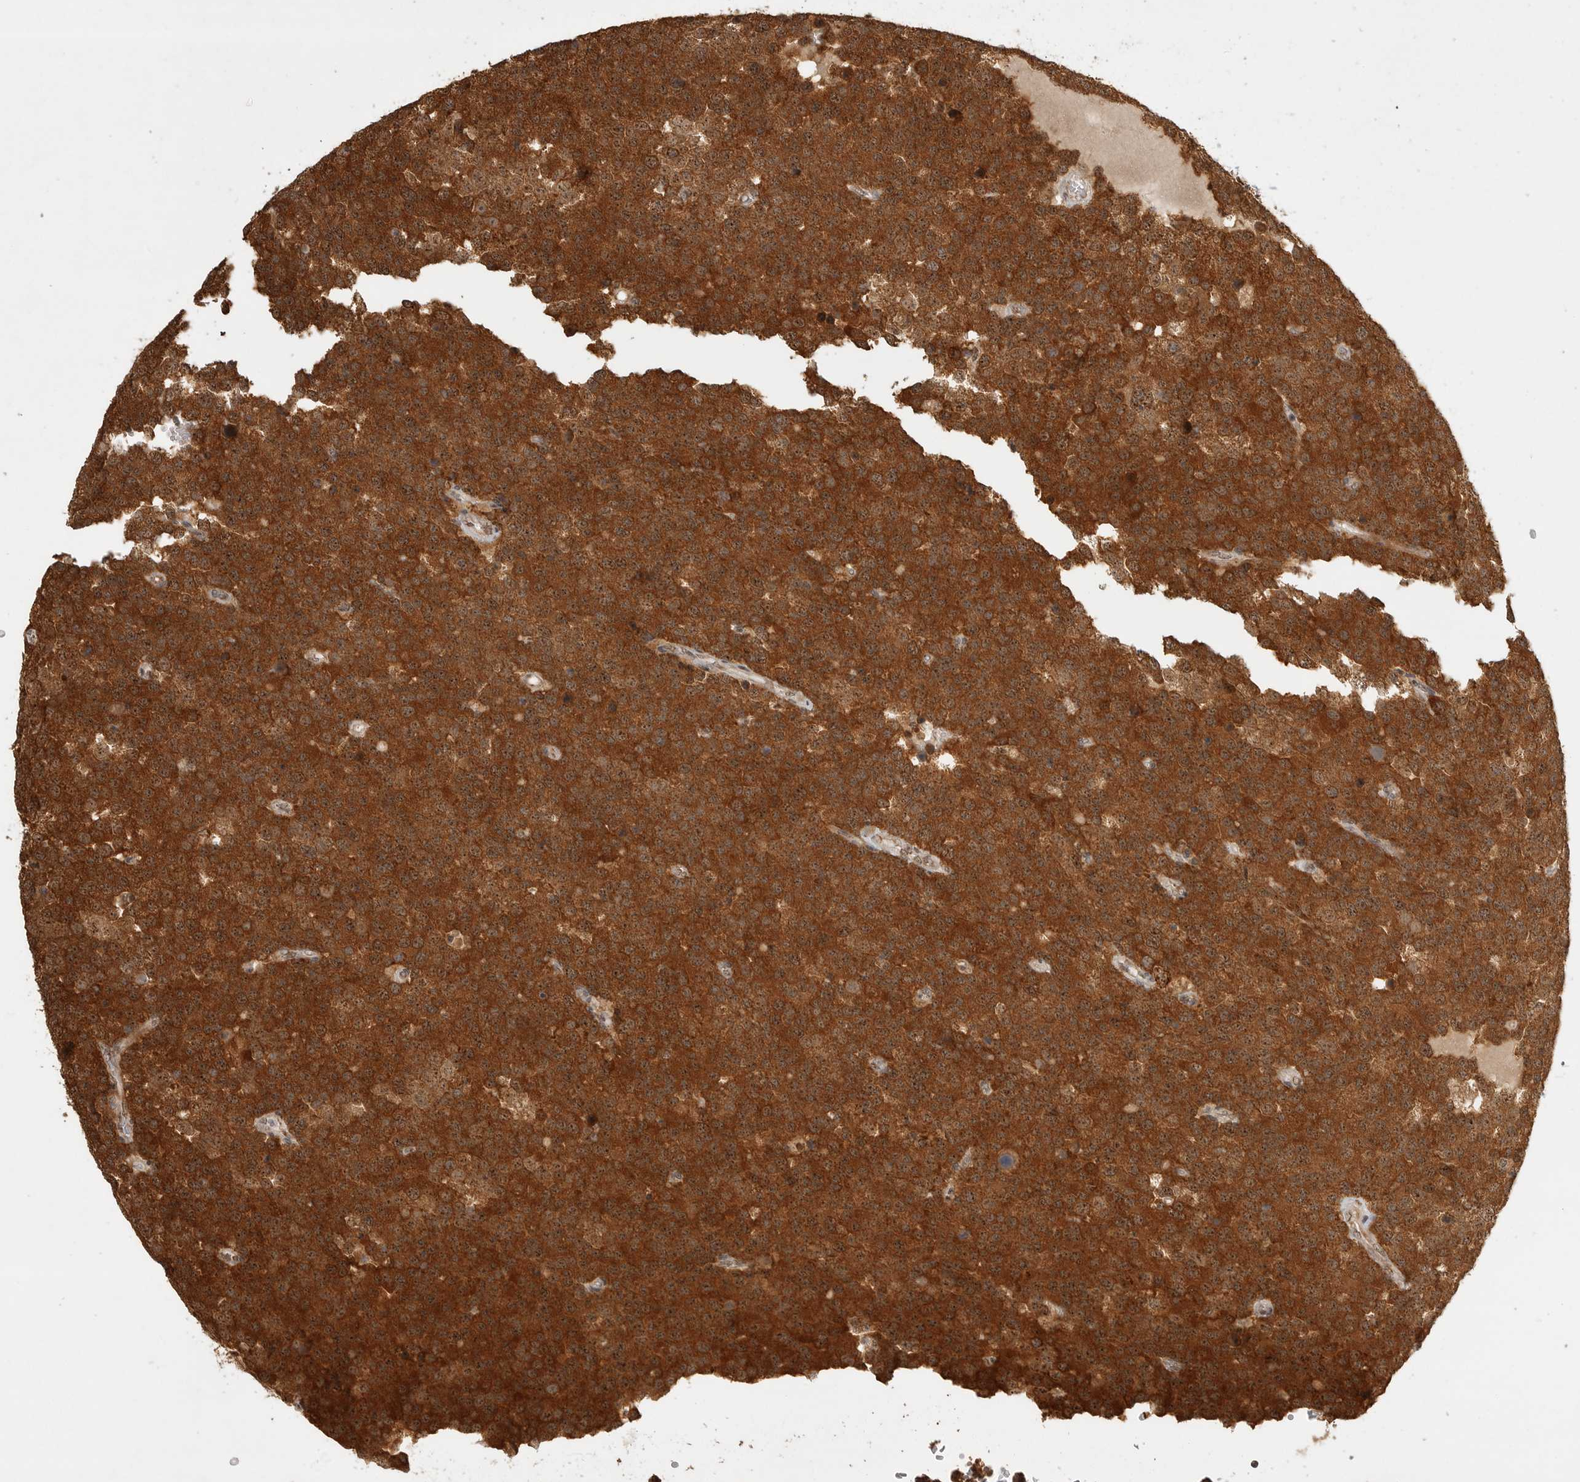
{"staining": {"intensity": "strong", "quantity": ">75%", "location": "cytoplasmic/membranous,nuclear"}, "tissue": "testis cancer", "cell_type": "Tumor cells", "image_type": "cancer", "snomed": [{"axis": "morphology", "description": "Seminoma, NOS"}, {"axis": "topography", "description": "Testis"}], "caption": "Protein staining by immunohistochemistry exhibits strong cytoplasmic/membranous and nuclear staining in about >75% of tumor cells in testis cancer. (IHC, brightfield microscopy, high magnification).", "gene": "POMP", "patient": {"sex": "male", "age": 71}}